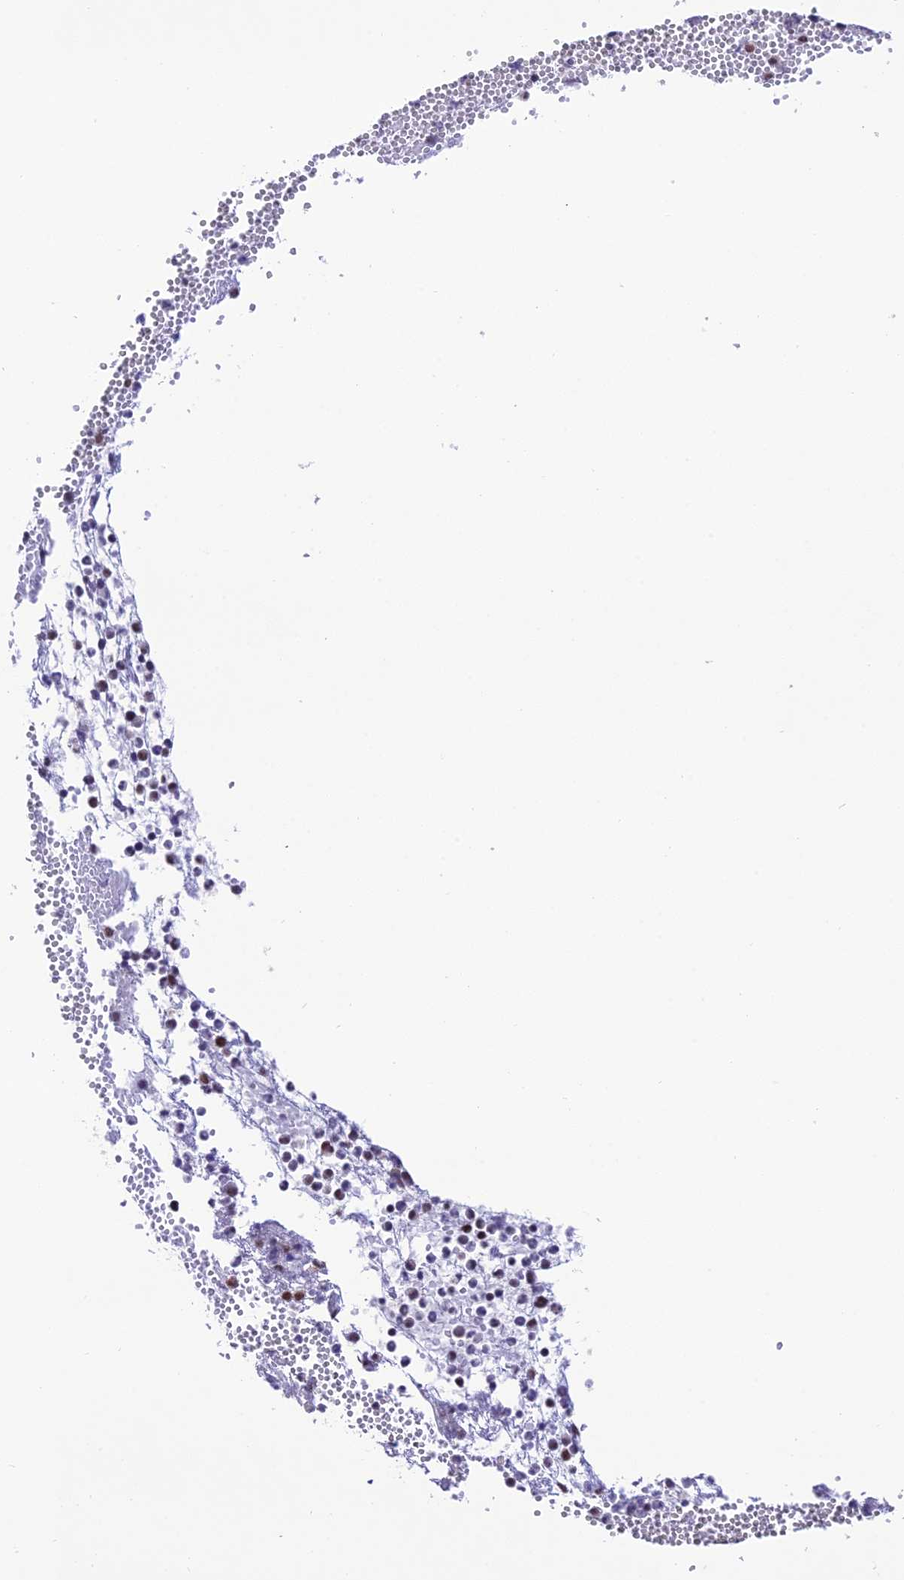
{"staining": {"intensity": "moderate", "quantity": "<25%", "location": "nuclear"}, "tissue": "bone marrow", "cell_type": "Hematopoietic cells", "image_type": "normal", "snomed": [{"axis": "morphology", "description": "Normal tissue, NOS"}, {"axis": "topography", "description": "Bone marrow"}], "caption": "Protein staining of unremarkable bone marrow demonstrates moderate nuclear expression in about <25% of hematopoietic cells.", "gene": "THOC7", "patient": {"sex": "female", "age": 77}}